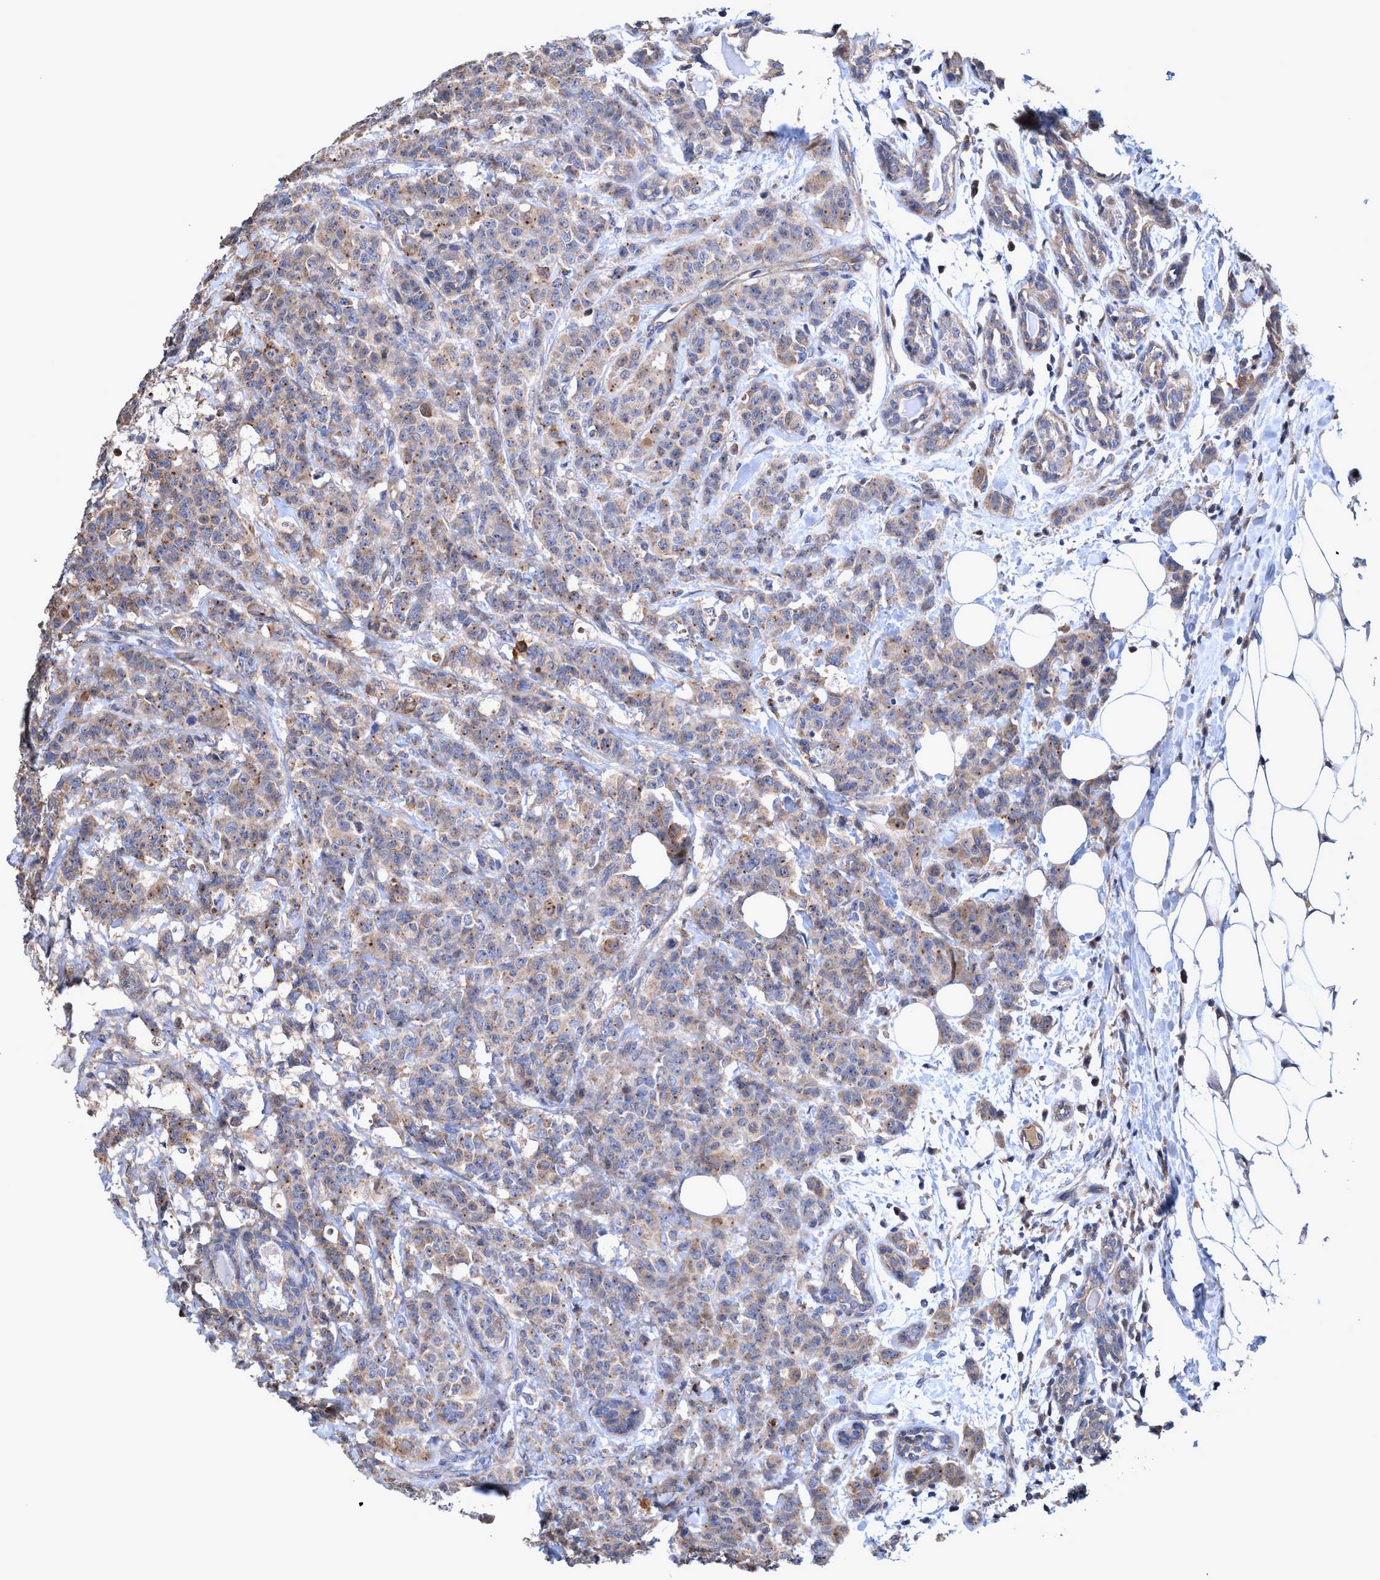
{"staining": {"intensity": "weak", "quantity": ">75%", "location": "cytoplasmic/membranous"}, "tissue": "breast cancer", "cell_type": "Tumor cells", "image_type": "cancer", "snomed": [{"axis": "morphology", "description": "Normal tissue, NOS"}, {"axis": "morphology", "description": "Duct carcinoma"}, {"axis": "topography", "description": "Breast"}], "caption": "The immunohistochemical stain labels weak cytoplasmic/membranous staining in tumor cells of breast cancer tissue. The protein of interest is shown in brown color, while the nuclei are stained blue.", "gene": "ZNF677", "patient": {"sex": "female", "age": 40}}